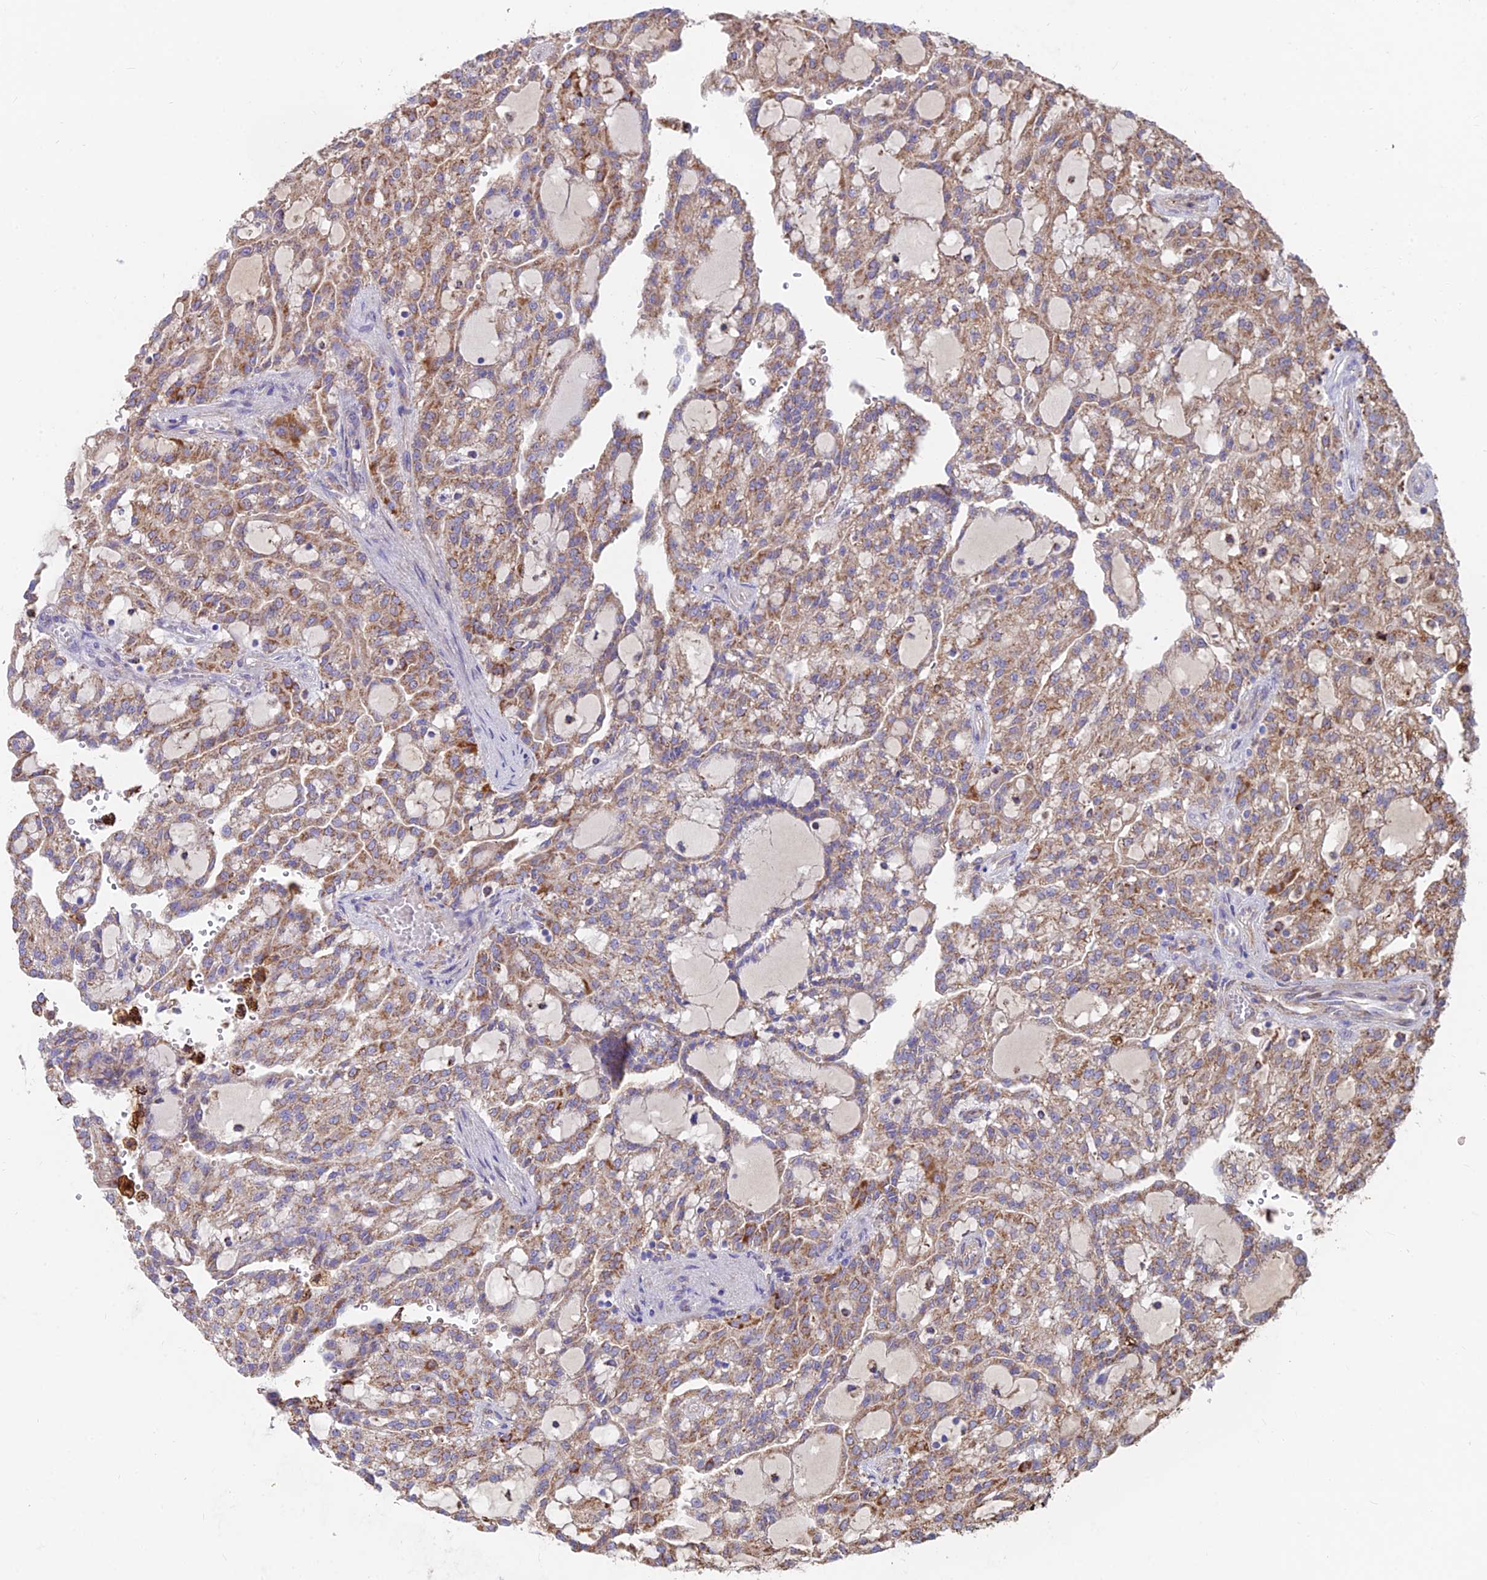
{"staining": {"intensity": "moderate", "quantity": ">75%", "location": "cytoplasmic/membranous"}, "tissue": "renal cancer", "cell_type": "Tumor cells", "image_type": "cancer", "snomed": [{"axis": "morphology", "description": "Adenocarcinoma, NOS"}, {"axis": "topography", "description": "Kidney"}], "caption": "Immunohistochemical staining of renal cancer (adenocarcinoma) demonstrates medium levels of moderate cytoplasmic/membranous staining in approximately >75% of tumor cells. The staining is performed using DAB (3,3'-diaminobenzidine) brown chromogen to label protein expression. The nuclei are counter-stained blue using hematoxylin.", "gene": "TIGD6", "patient": {"sex": "male", "age": 63}}